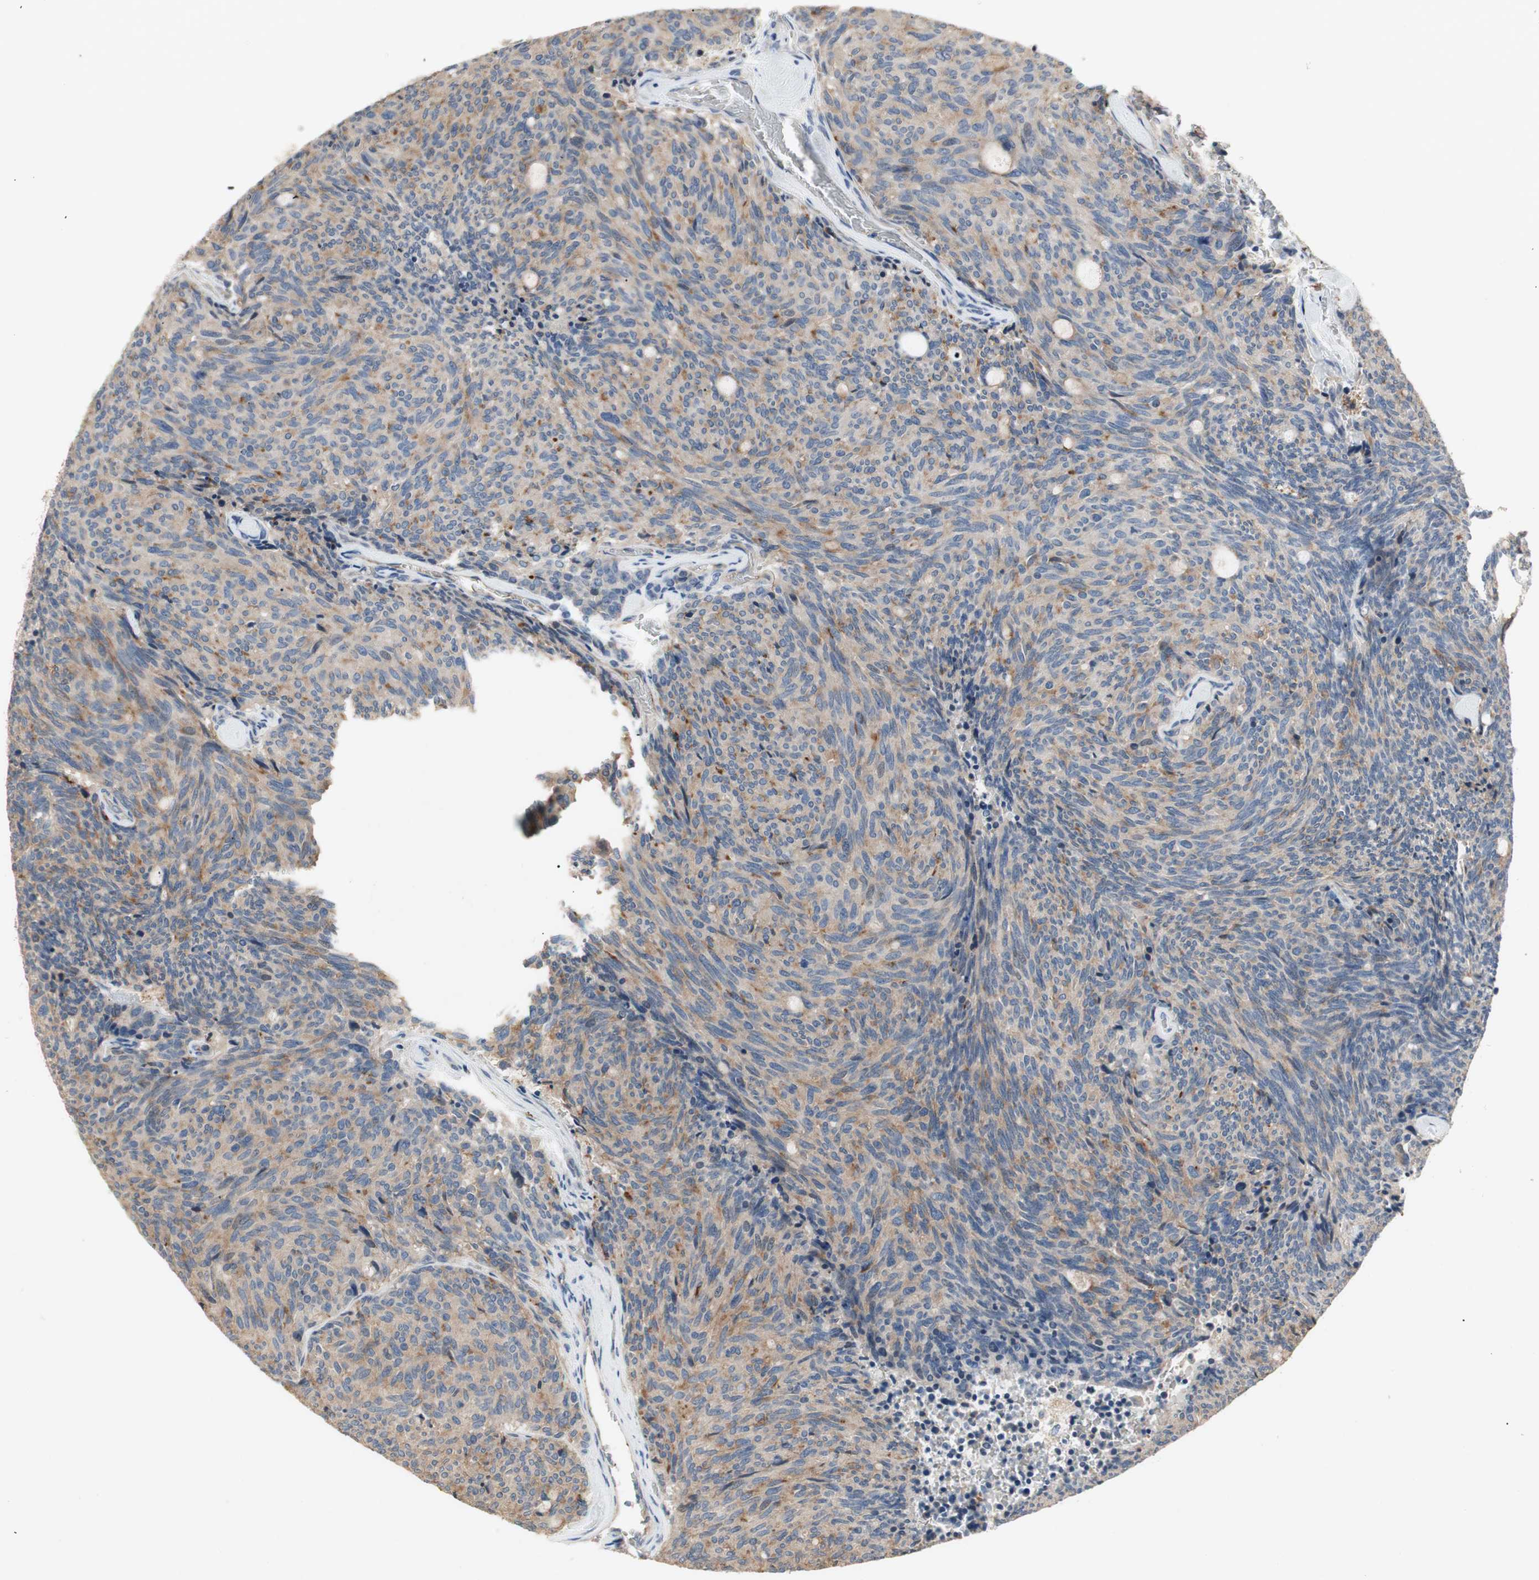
{"staining": {"intensity": "moderate", "quantity": "25%-75%", "location": "cytoplasmic/membranous"}, "tissue": "carcinoid", "cell_type": "Tumor cells", "image_type": "cancer", "snomed": [{"axis": "morphology", "description": "Carcinoid, malignant, NOS"}, {"axis": "topography", "description": "Pancreas"}], "caption": "The image demonstrates staining of carcinoid (malignant), revealing moderate cytoplasmic/membranous protein positivity (brown color) within tumor cells.", "gene": "ALPL", "patient": {"sex": "female", "age": 54}}